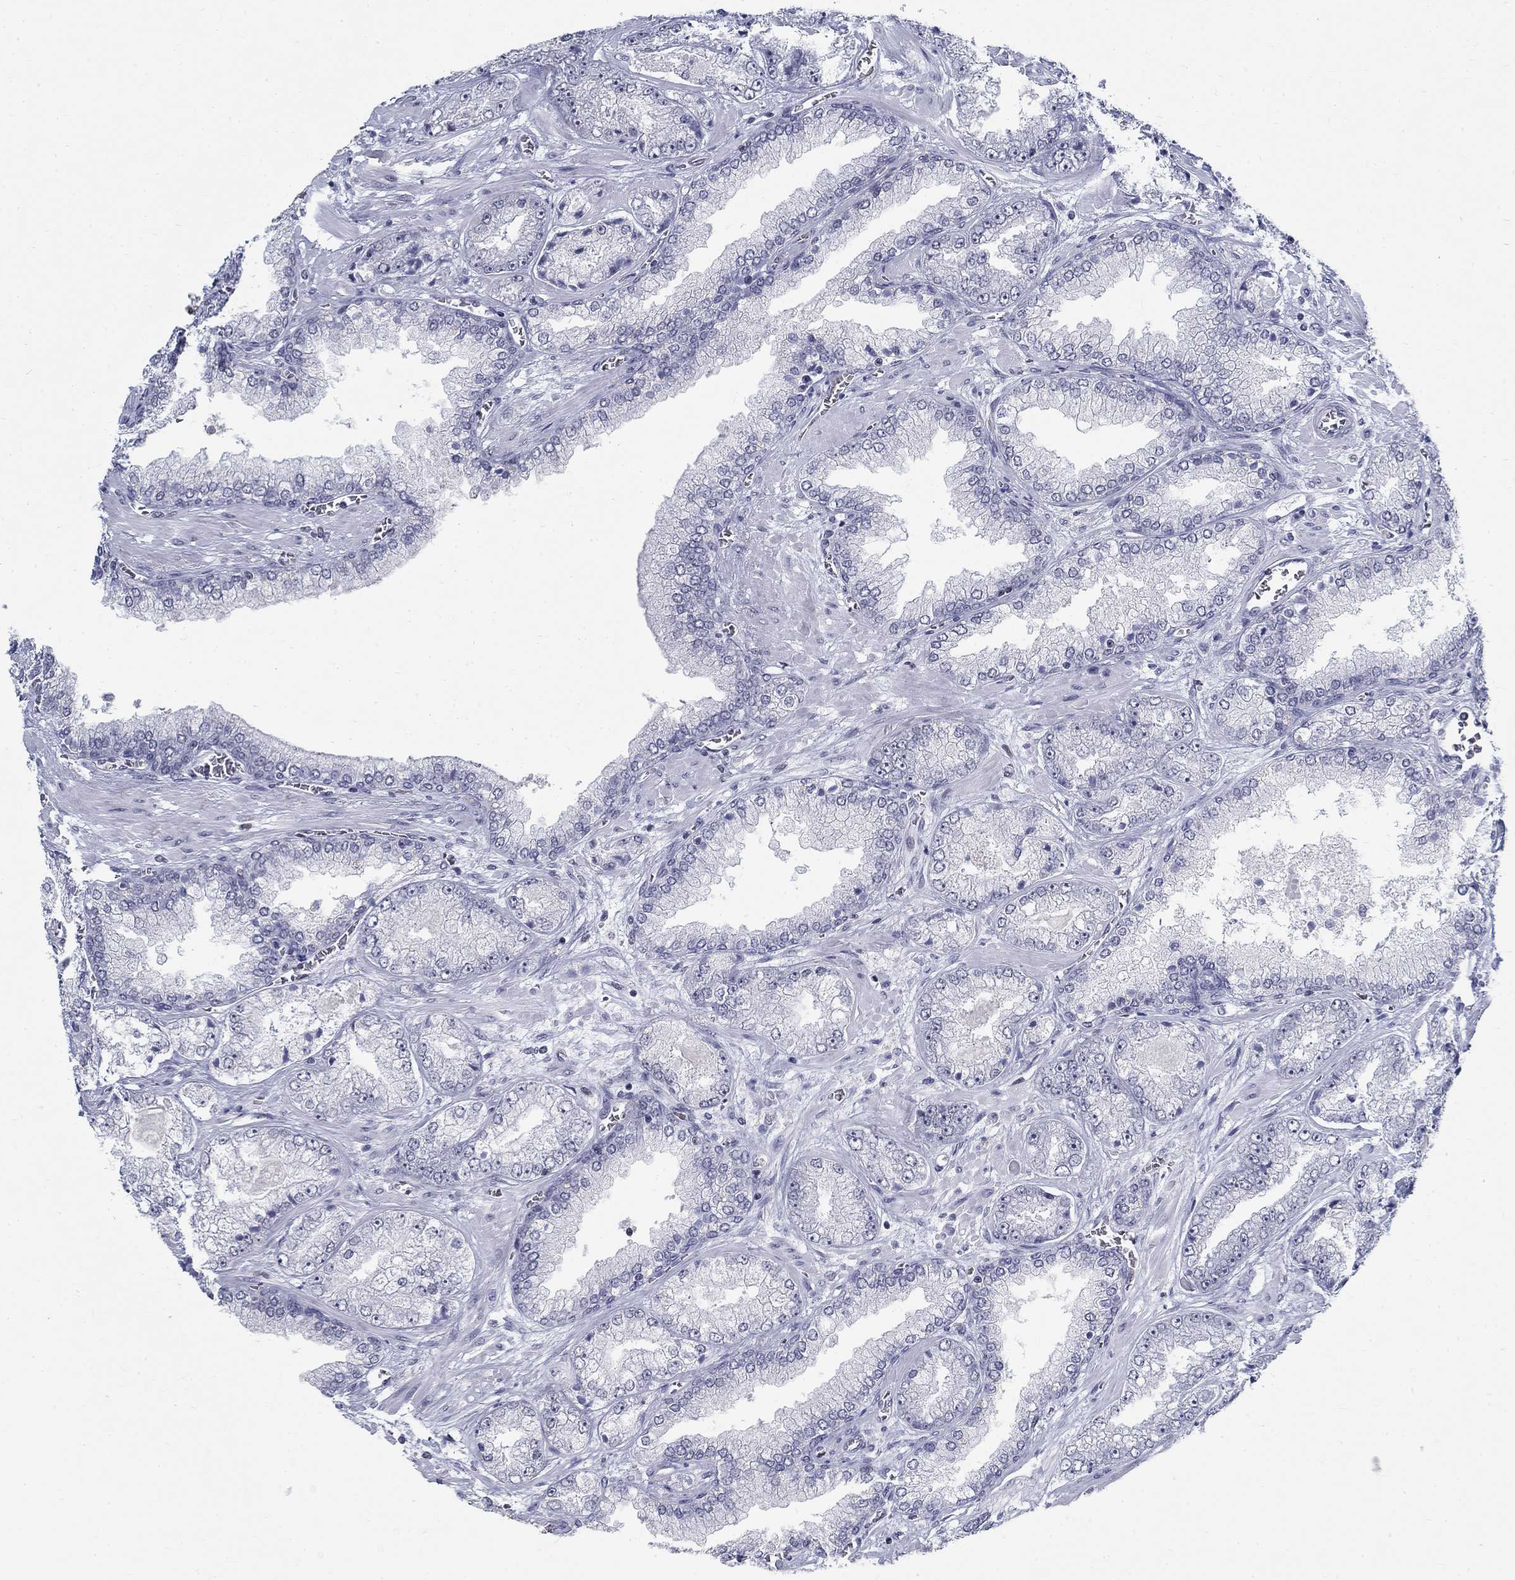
{"staining": {"intensity": "negative", "quantity": "none", "location": "none"}, "tissue": "prostate cancer", "cell_type": "Tumor cells", "image_type": "cancer", "snomed": [{"axis": "morphology", "description": "Adenocarcinoma, Low grade"}, {"axis": "topography", "description": "Prostate"}], "caption": "Image shows no significant protein staining in tumor cells of prostate adenocarcinoma (low-grade).", "gene": "BHLHE22", "patient": {"sex": "male", "age": 57}}